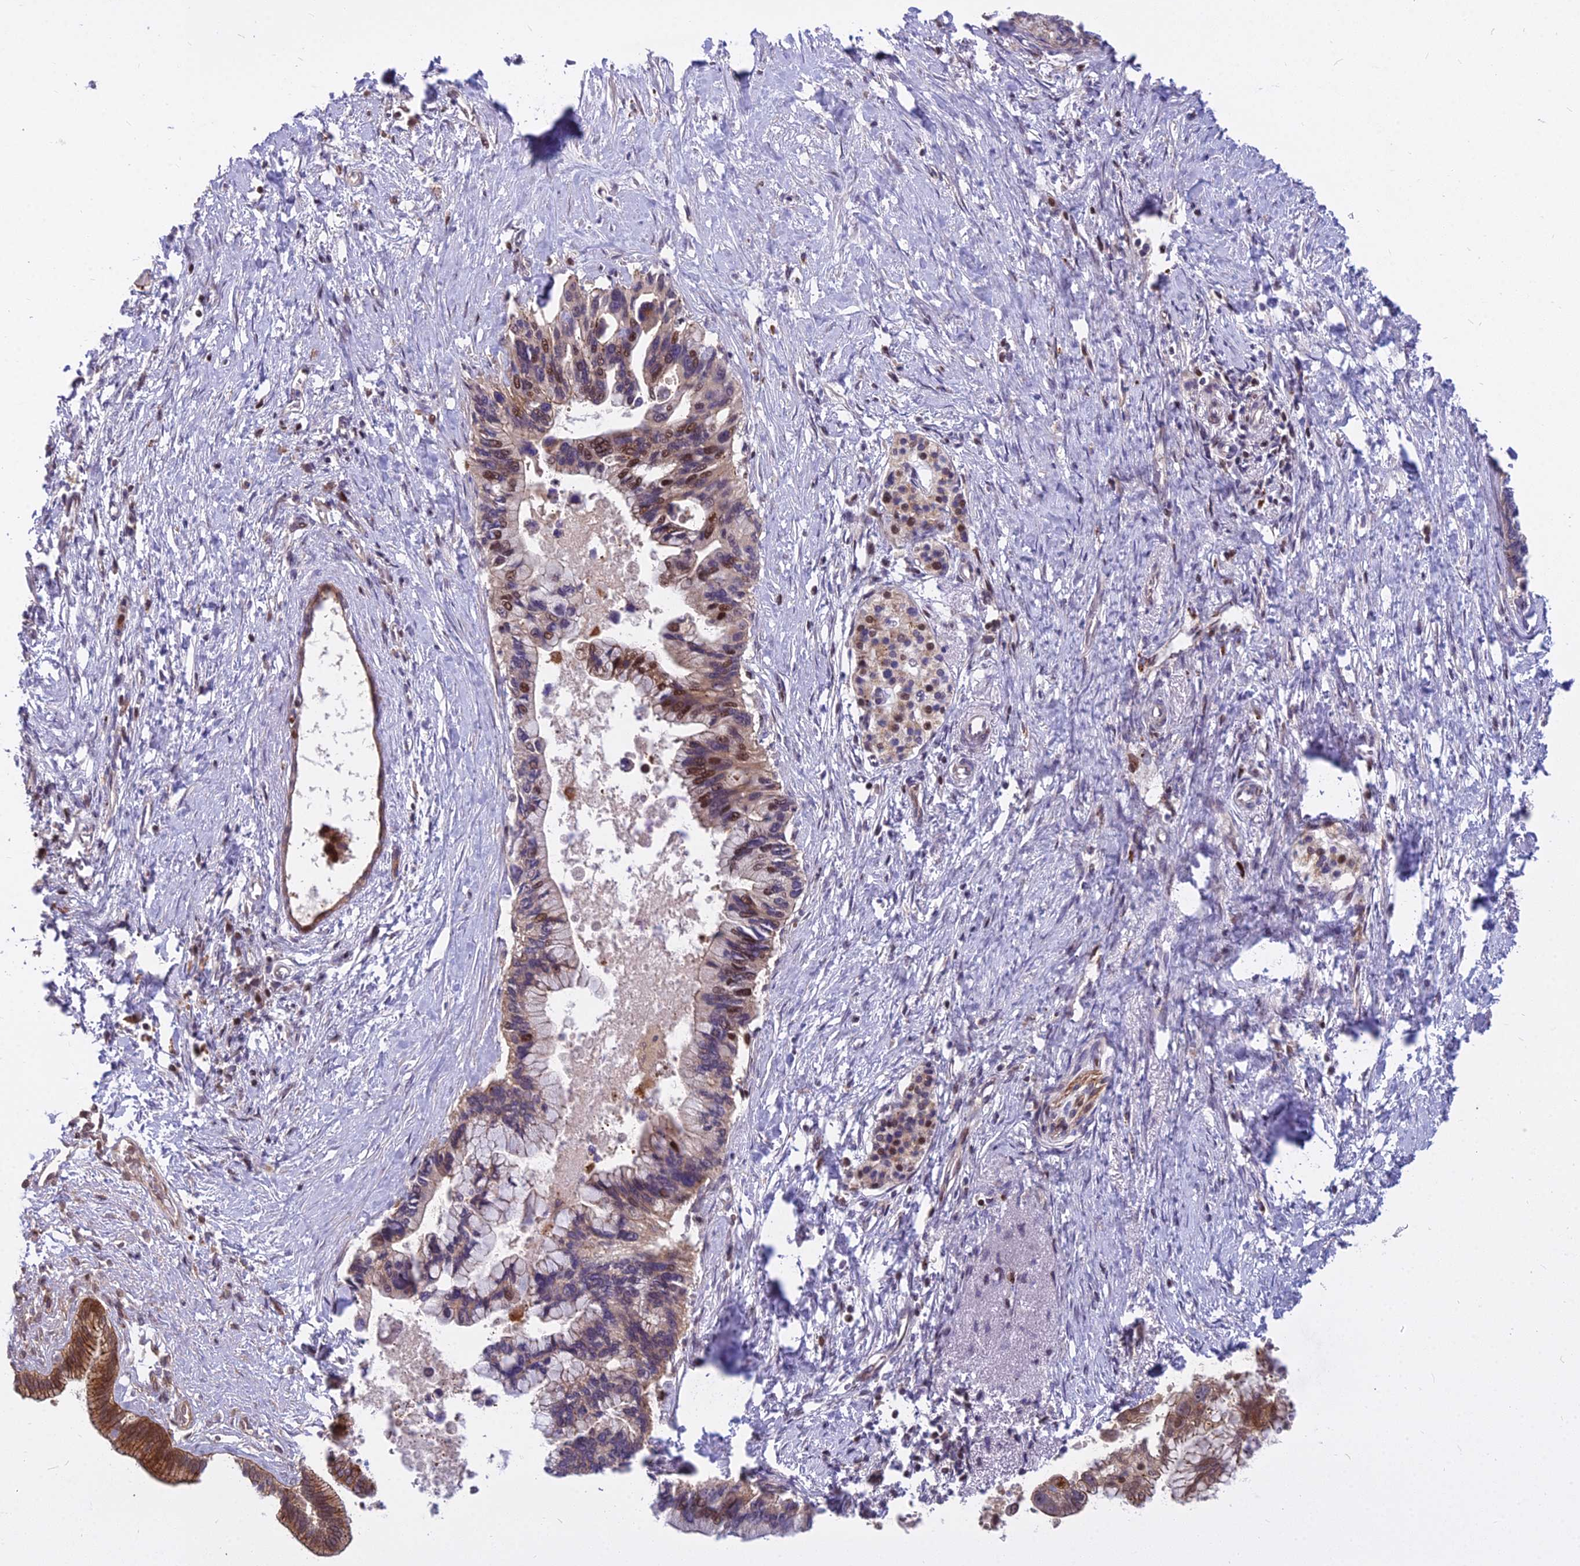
{"staining": {"intensity": "moderate", "quantity": "<25%", "location": "nuclear"}, "tissue": "pancreatic cancer", "cell_type": "Tumor cells", "image_type": "cancer", "snomed": [{"axis": "morphology", "description": "Adenocarcinoma, NOS"}, {"axis": "topography", "description": "Pancreas"}], "caption": "A brown stain shows moderate nuclear positivity of a protein in pancreatic cancer tumor cells.", "gene": "GLYATL3", "patient": {"sex": "female", "age": 83}}